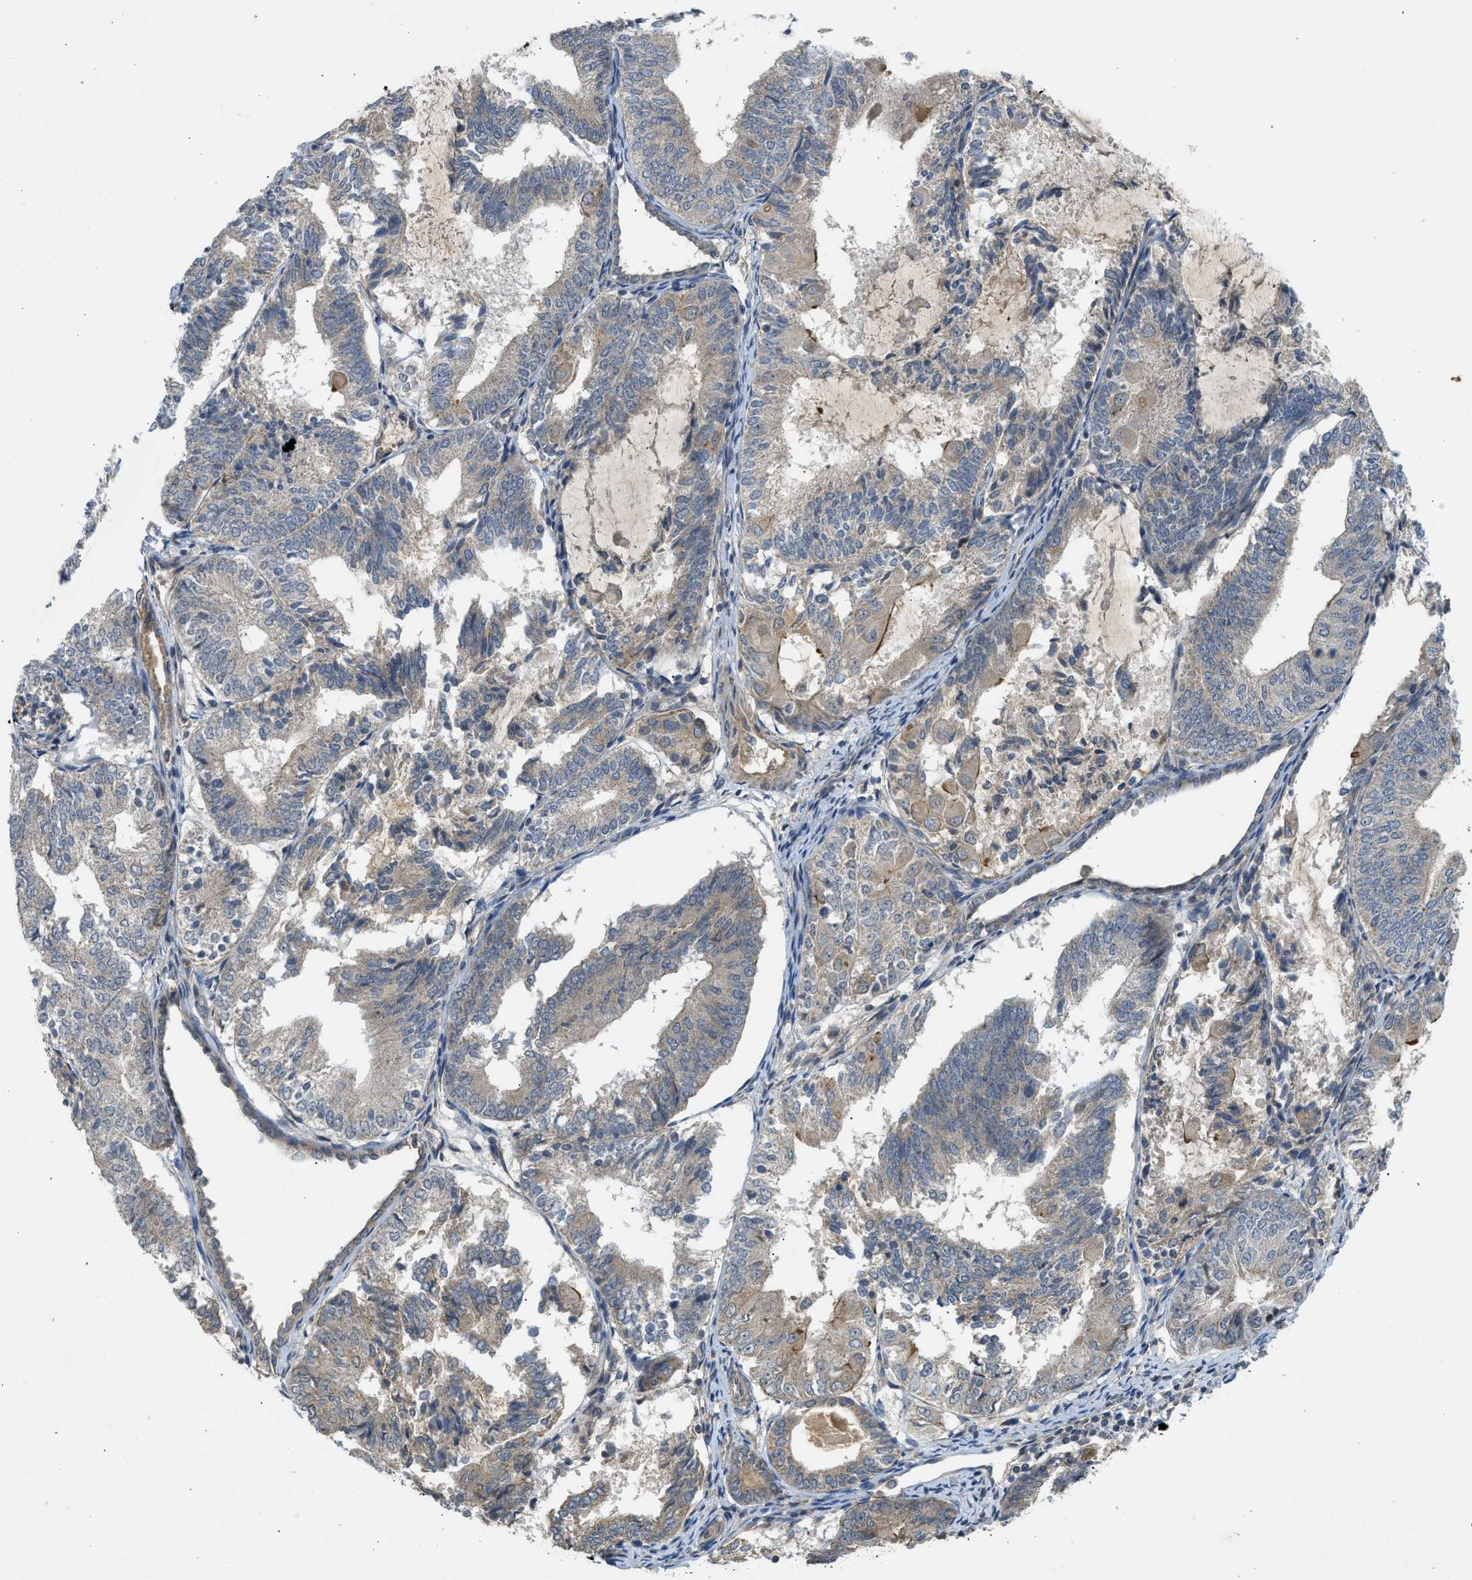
{"staining": {"intensity": "weak", "quantity": "25%-75%", "location": "cytoplasmic/membranous"}, "tissue": "endometrial cancer", "cell_type": "Tumor cells", "image_type": "cancer", "snomed": [{"axis": "morphology", "description": "Adenocarcinoma, NOS"}, {"axis": "topography", "description": "Endometrium"}], "caption": "Protein staining of adenocarcinoma (endometrial) tissue exhibits weak cytoplasmic/membranous expression in approximately 25%-75% of tumor cells.", "gene": "ADCY8", "patient": {"sex": "female", "age": 81}}